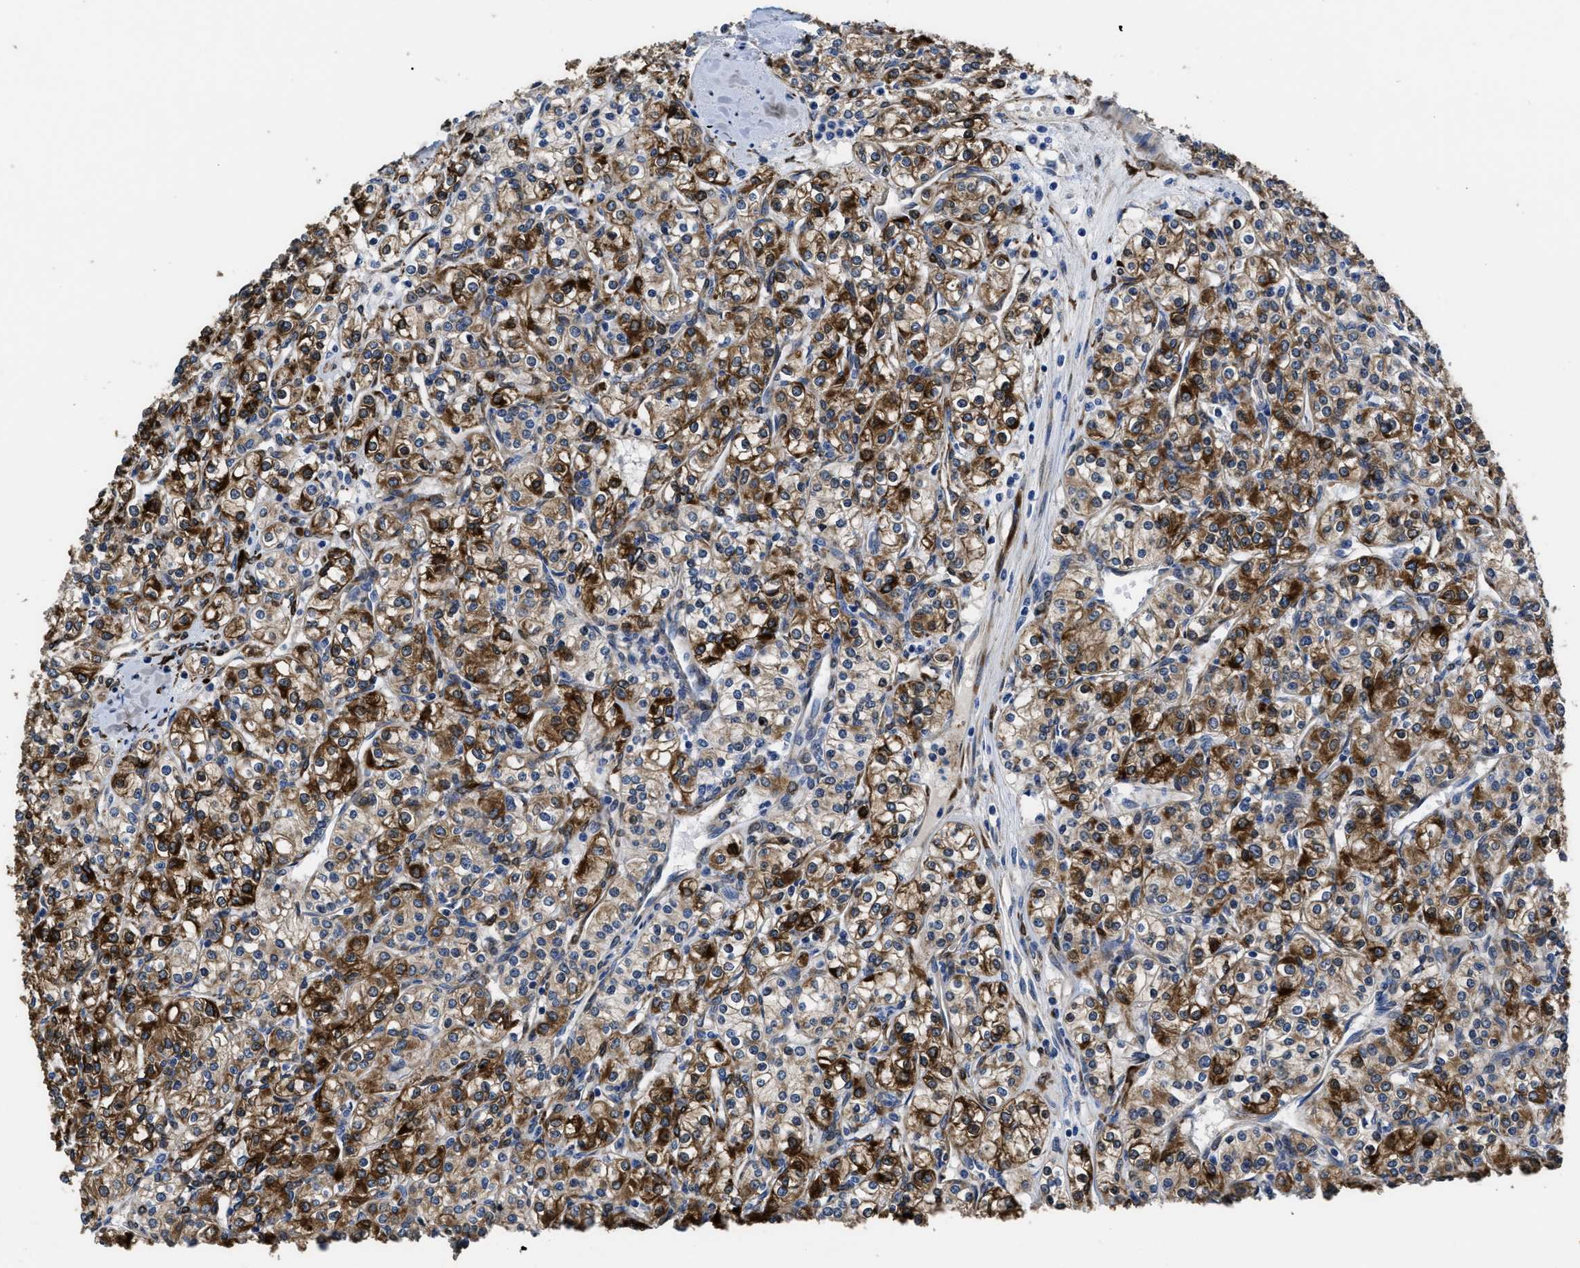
{"staining": {"intensity": "strong", "quantity": "25%-75%", "location": "cytoplasmic/membranous"}, "tissue": "renal cancer", "cell_type": "Tumor cells", "image_type": "cancer", "snomed": [{"axis": "morphology", "description": "Adenocarcinoma, NOS"}, {"axis": "topography", "description": "Kidney"}], "caption": "The micrograph exhibits staining of adenocarcinoma (renal), revealing strong cytoplasmic/membranous protein expression (brown color) within tumor cells. The staining is performed using DAB brown chromogen to label protein expression. The nuclei are counter-stained blue using hematoxylin.", "gene": "SQLE", "patient": {"sex": "male", "age": 77}}